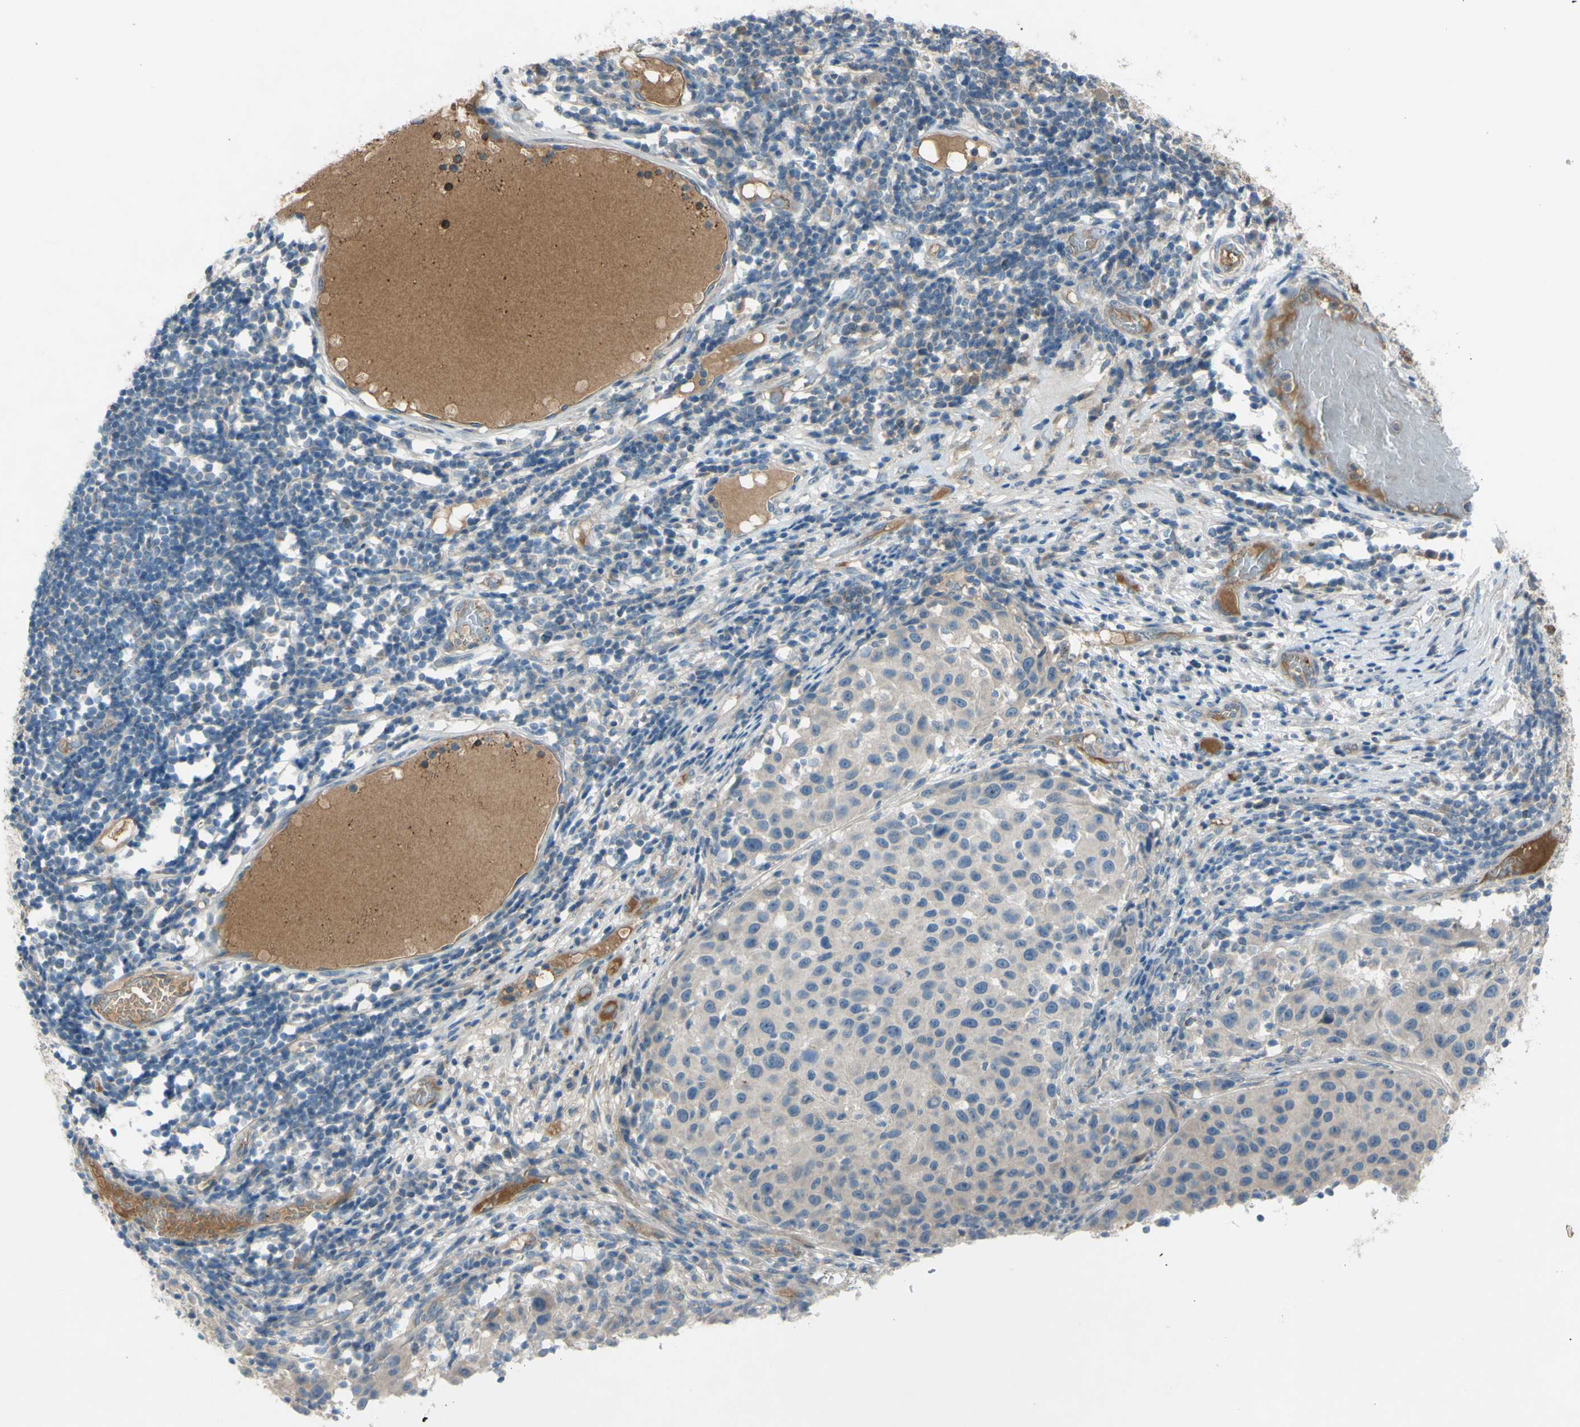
{"staining": {"intensity": "negative", "quantity": "none", "location": "none"}, "tissue": "melanoma", "cell_type": "Tumor cells", "image_type": "cancer", "snomed": [{"axis": "morphology", "description": "Malignant melanoma, Metastatic site"}, {"axis": "topography", "description": "Lymph node"}], "caption": "Tumor cells are negative for brown protein staining in malignant melanoma (metastatic site).", "gene": "ATRN", "patient": {"sex": "male", "age": 61}}